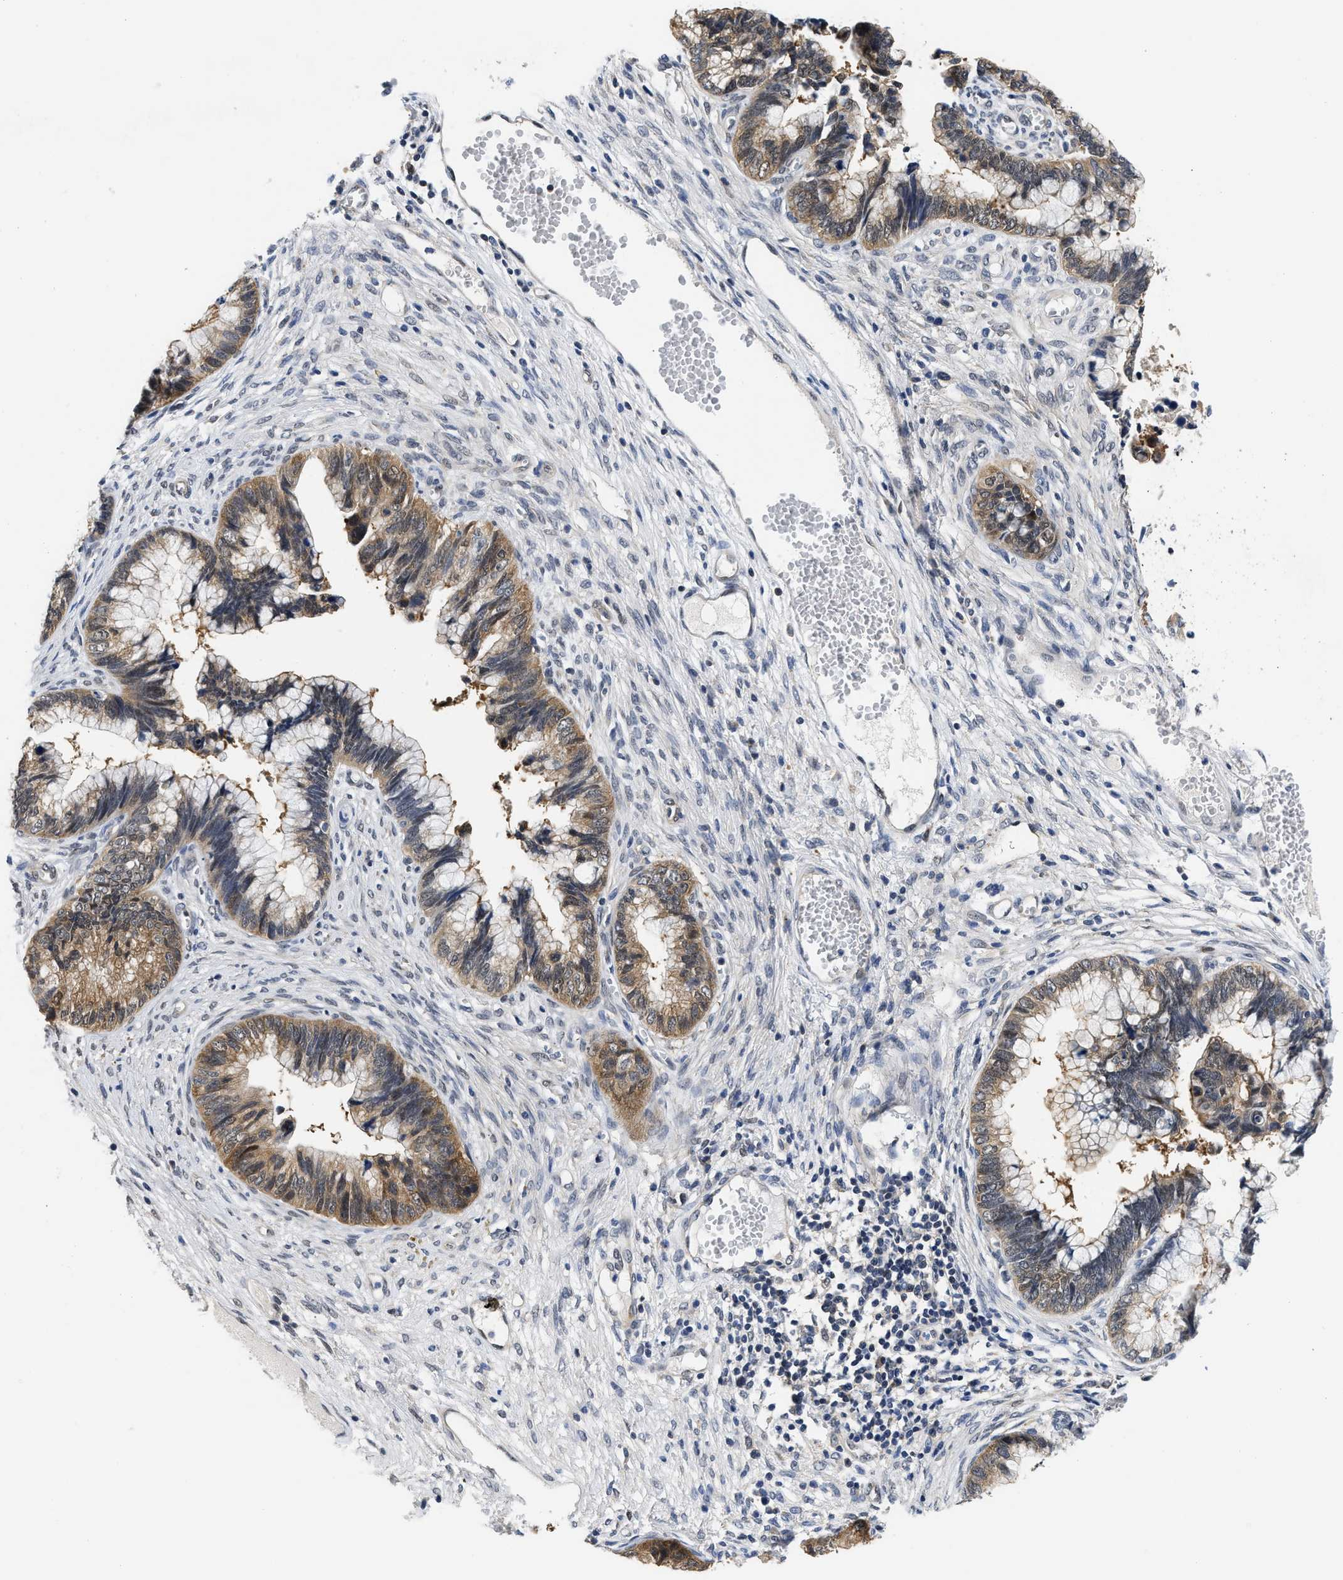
{"staining": {"intensity": "moderate", "quantity": ">75%", "location": "cytoplasmic/membranous"}, "tissue": "cervical cancer", "cell_type": "Tumor cells", "image_type": "cancer", "snomed": [{"axis": "morphology", "description": "Adenocarcinoma, NOS"}, {"axis": "topography", "description": "Cervix"}], "caption": "Protein expression analysis of human cervical adenocarcinoma reveals moderate cytoplasmic/membranous positivity in approximately >75% of tumor cells. (Brightfield microscopy of DAB IHC at high magnification).", "gene": "XPO5", "patient": {"sex": "female", "age": 44}}